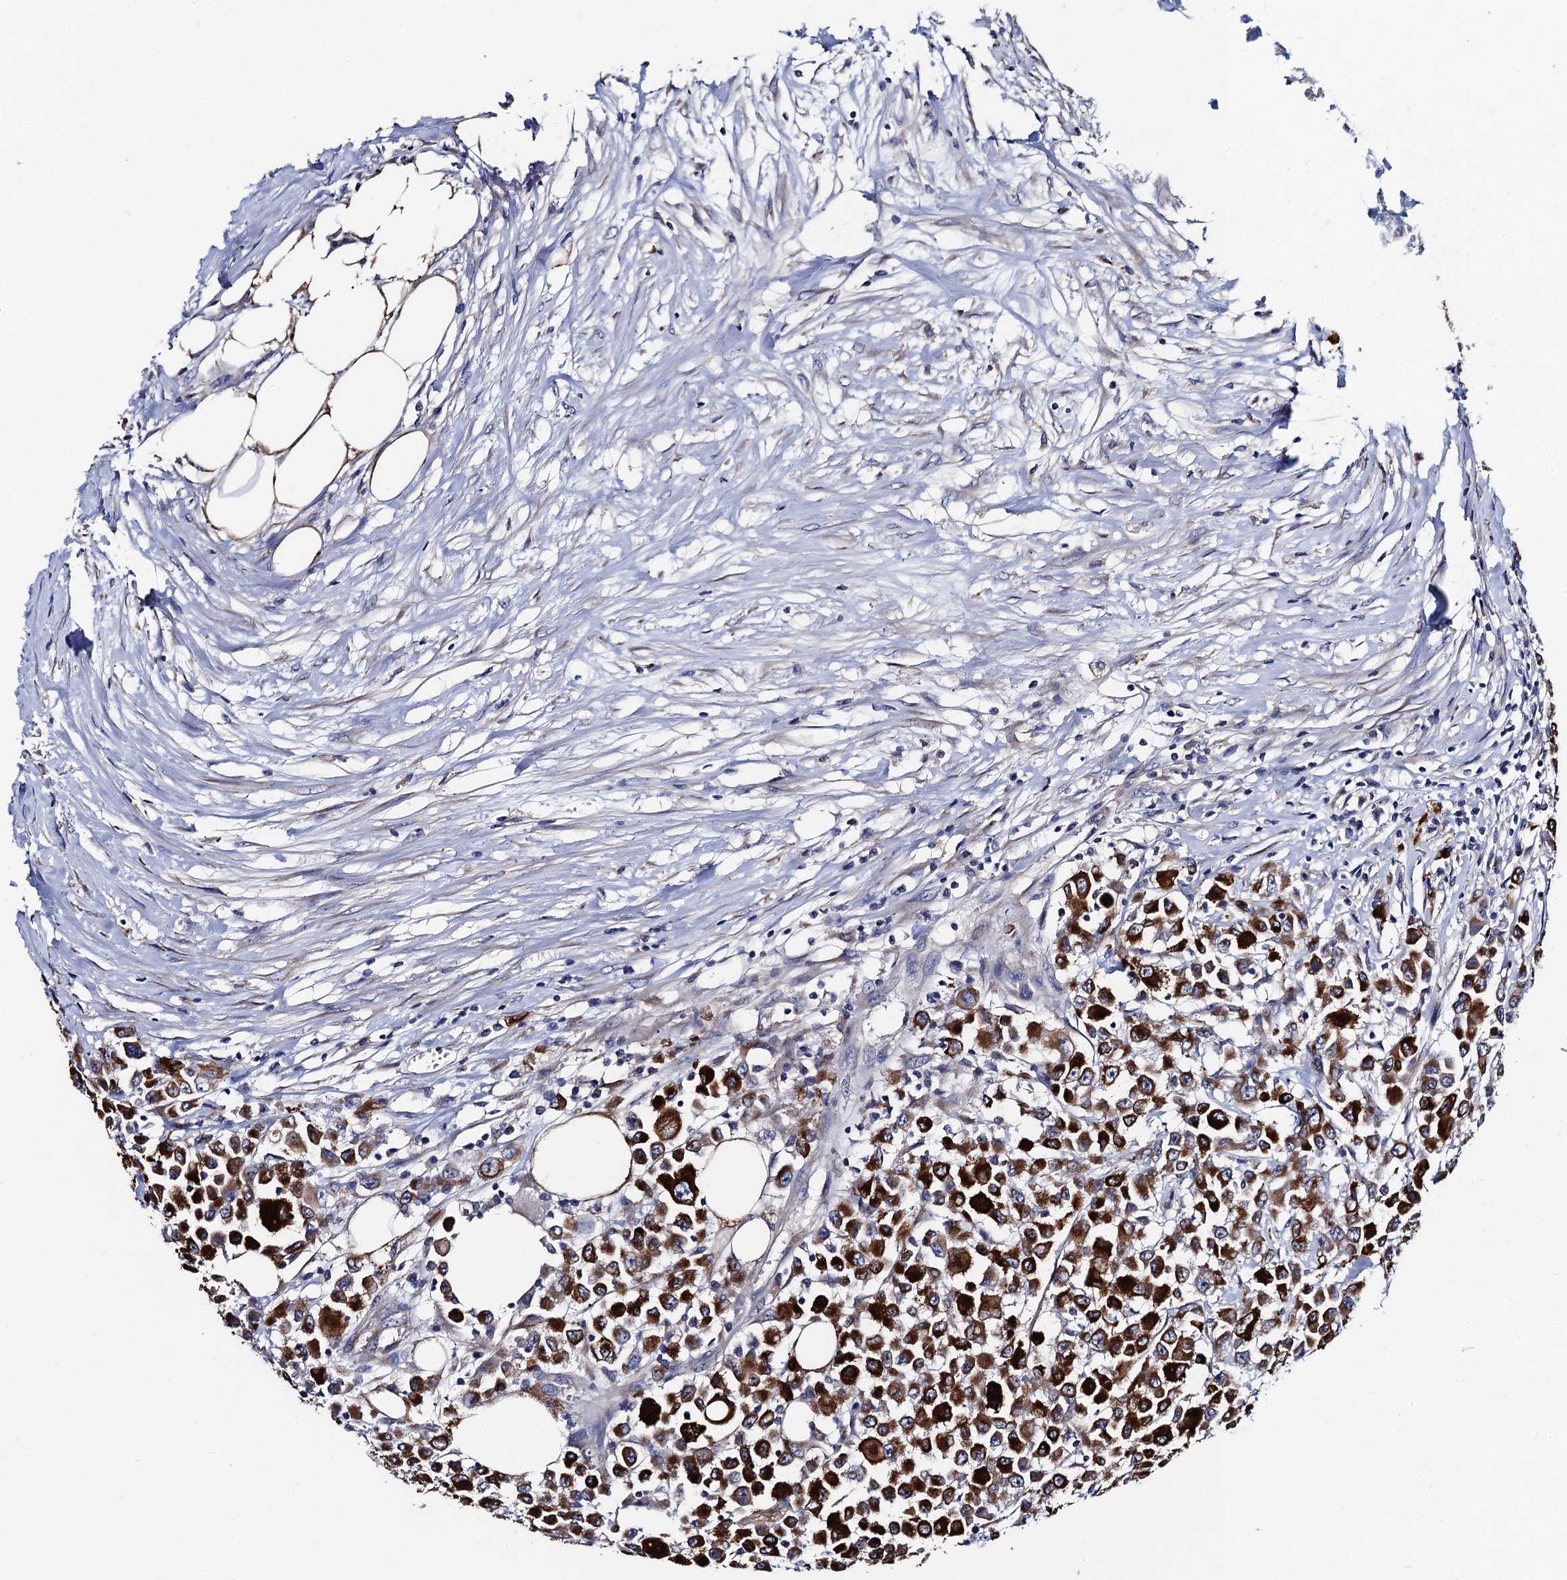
{"staining": {"intensity": "strong", "quantity": ">75%", "location": "cytoplasmic/membranous"}, "tissue": "colorectal cancer", "cell_type": "Tumor cells", "image_type": "cancer", "snomed": [{"axis": "morphology", "description": "Adenocarcinoma, NOS"}, {"axis": "topography", "description": "Colon"}], "caption": "Immunohistochemical staining of colorectal cancer displays strong cytoplasmic/membranous protein staining in about >75% of tumor cells.", "gene": "FREM3", "patient": {"sex": "male", "age": 51}}